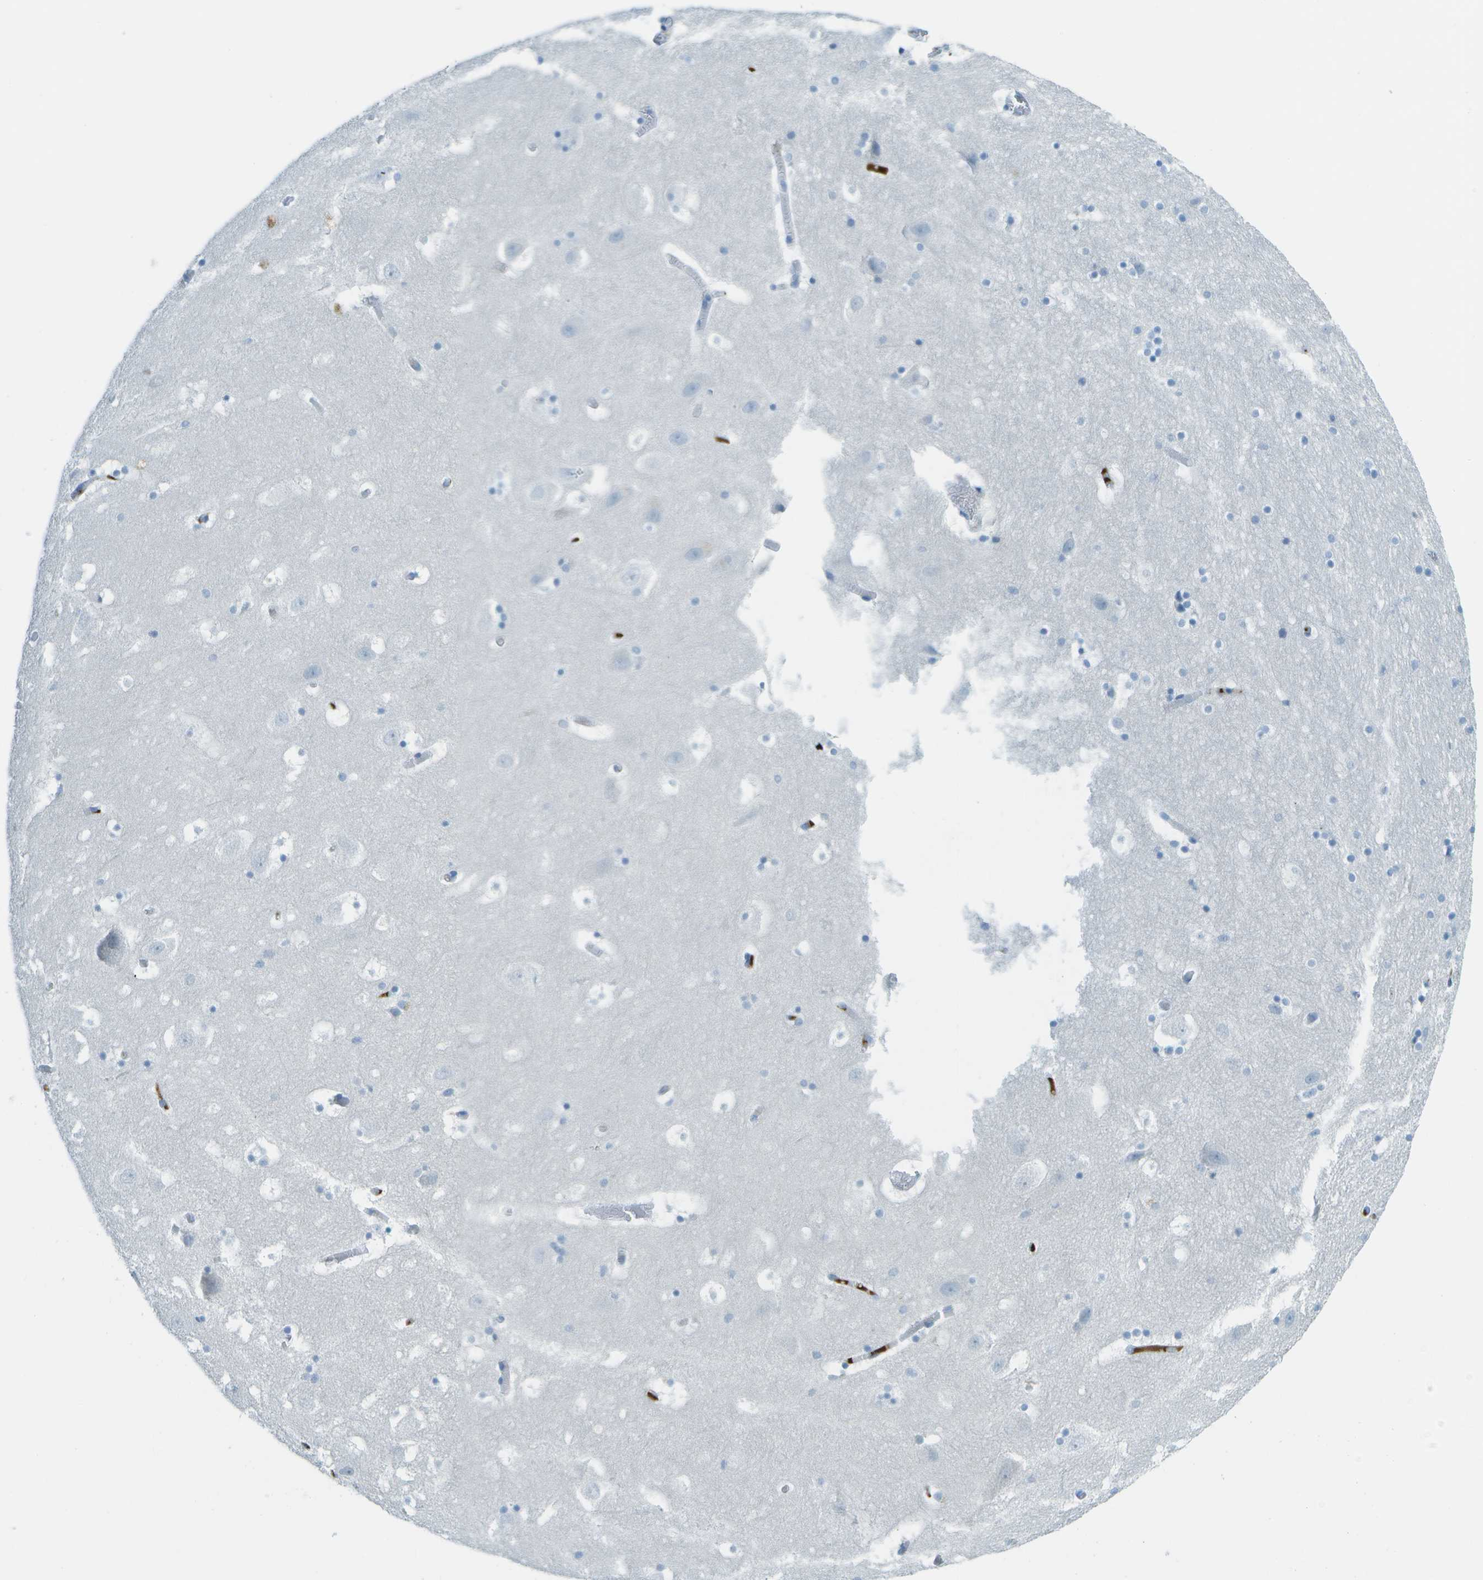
{"staining": {"intensity": "negative", "quantity": "none", "location": "none"}, "tissue": "hippocampus", "cell_type": "Glial cells", "image_type": "normal", "snomed": [{"axis": "morphology", "description": "Normal tissue, NOS"}, {"axis": "topography", "description": "Hippocampus"}], "caption": "An image of hippocampus stained for a protein demonstrates no brown staining in glial cells. The staining was performed using DAB to visualize the protein expression in brown, while the nuclei were stained in blue with hematoxylin (Magnification: 20x).", "gene": "C1S", "patient": {"sex": "male", "age": 45}}